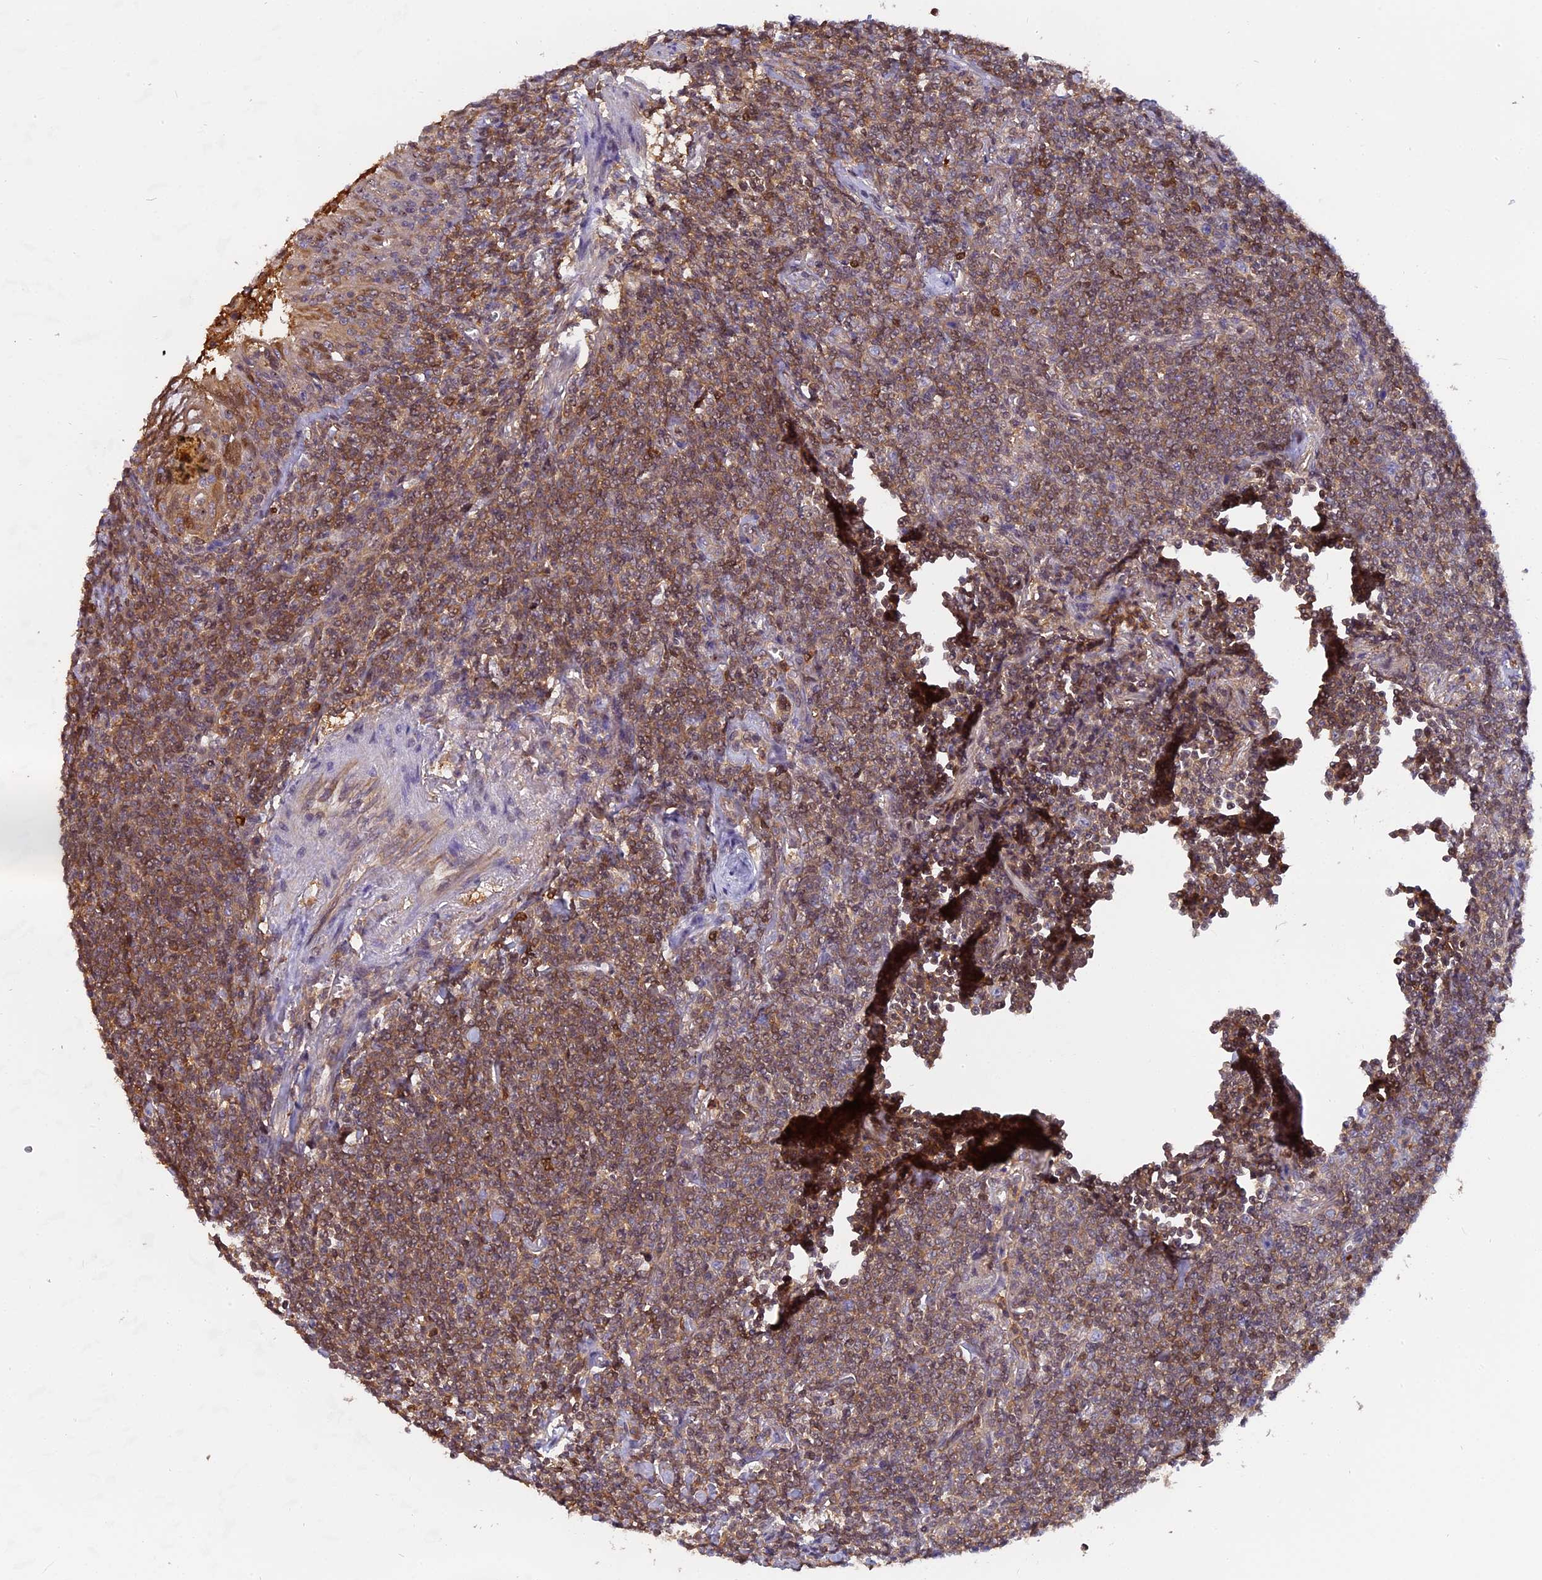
{"staining": {"intensity": "weak", "quantity": ">75%", "location": "cytoplasmic/membranous"}, "tissue": "lymphoma", "cell_type": "Tumor cells", "image_type": "cancer", "snomed": [{"axis": "morphology", "description": "Malignant lymphoma, non-Hodgkin's type, Low grade"}, {"axis": "topography", "description": "Lung"}], "caption": "Low-grade malignant lymphoma, non-Hodgkin's type was stained to show a protein in brown. There is low levels of weak cytoplasmic/membranous staining in approximately >75% of tumor cells.", "gene": "FAM118B", "patient": {"sex": "female", "age": 71}}